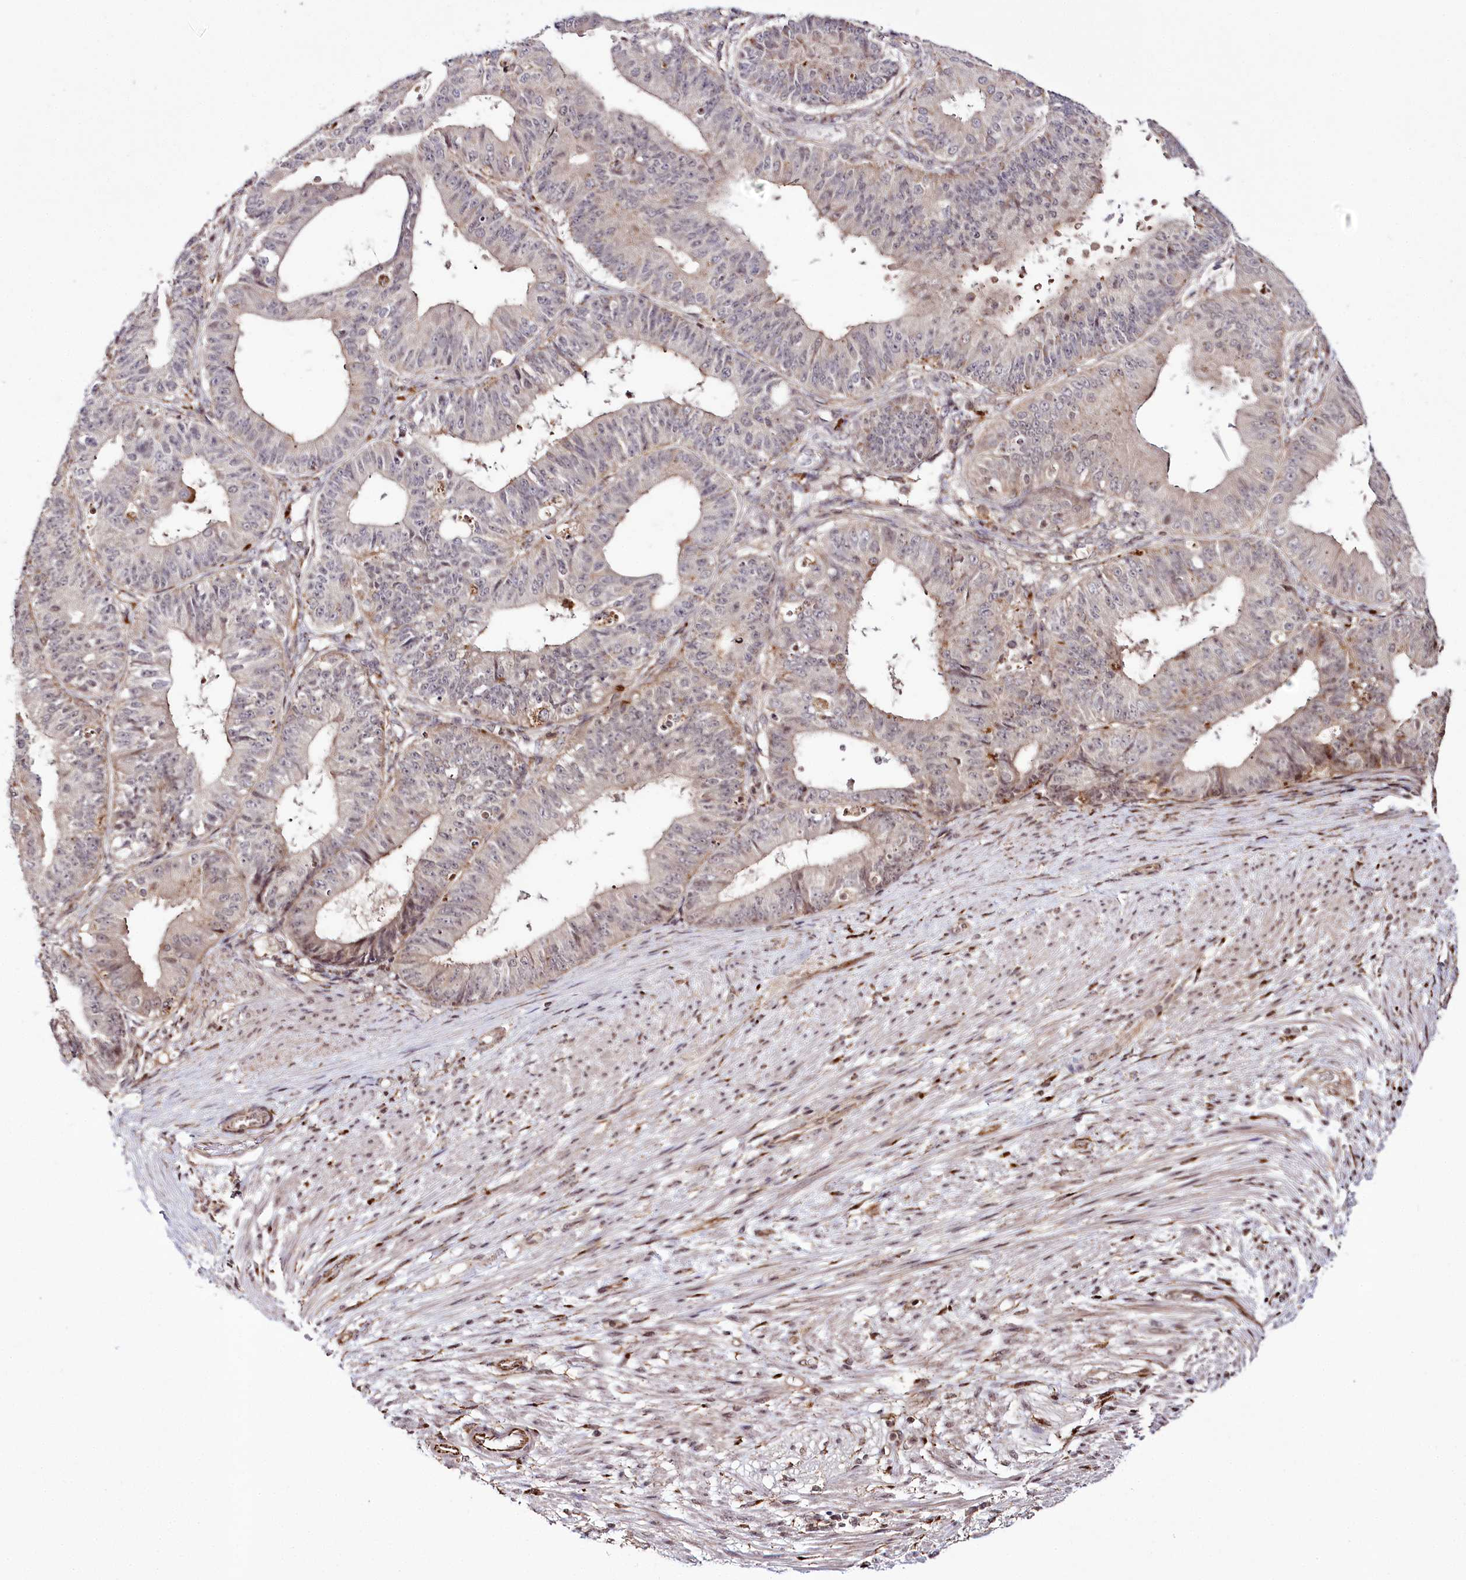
{"staining": {"intensity": "weak", "quantity": "<25%", "location": "nuclear"}, "tissue": "ovarian cancer", "cell_type": "Tumor cells", "image_type": "cancer", "snomed": [{"axis": "morphology", "description": "Carcinoma, endometroid"}, {"axis": "topography", "description": "Appendix"}, {"axis": "topography", "description": "Ovary"}], "caption": "A photomicrograph of human endometroid carcinoma (ovarian) is negative for staining in tumor cells.", "gene": "HOXC8", "patient": {"sex": "female", "age": 42}}